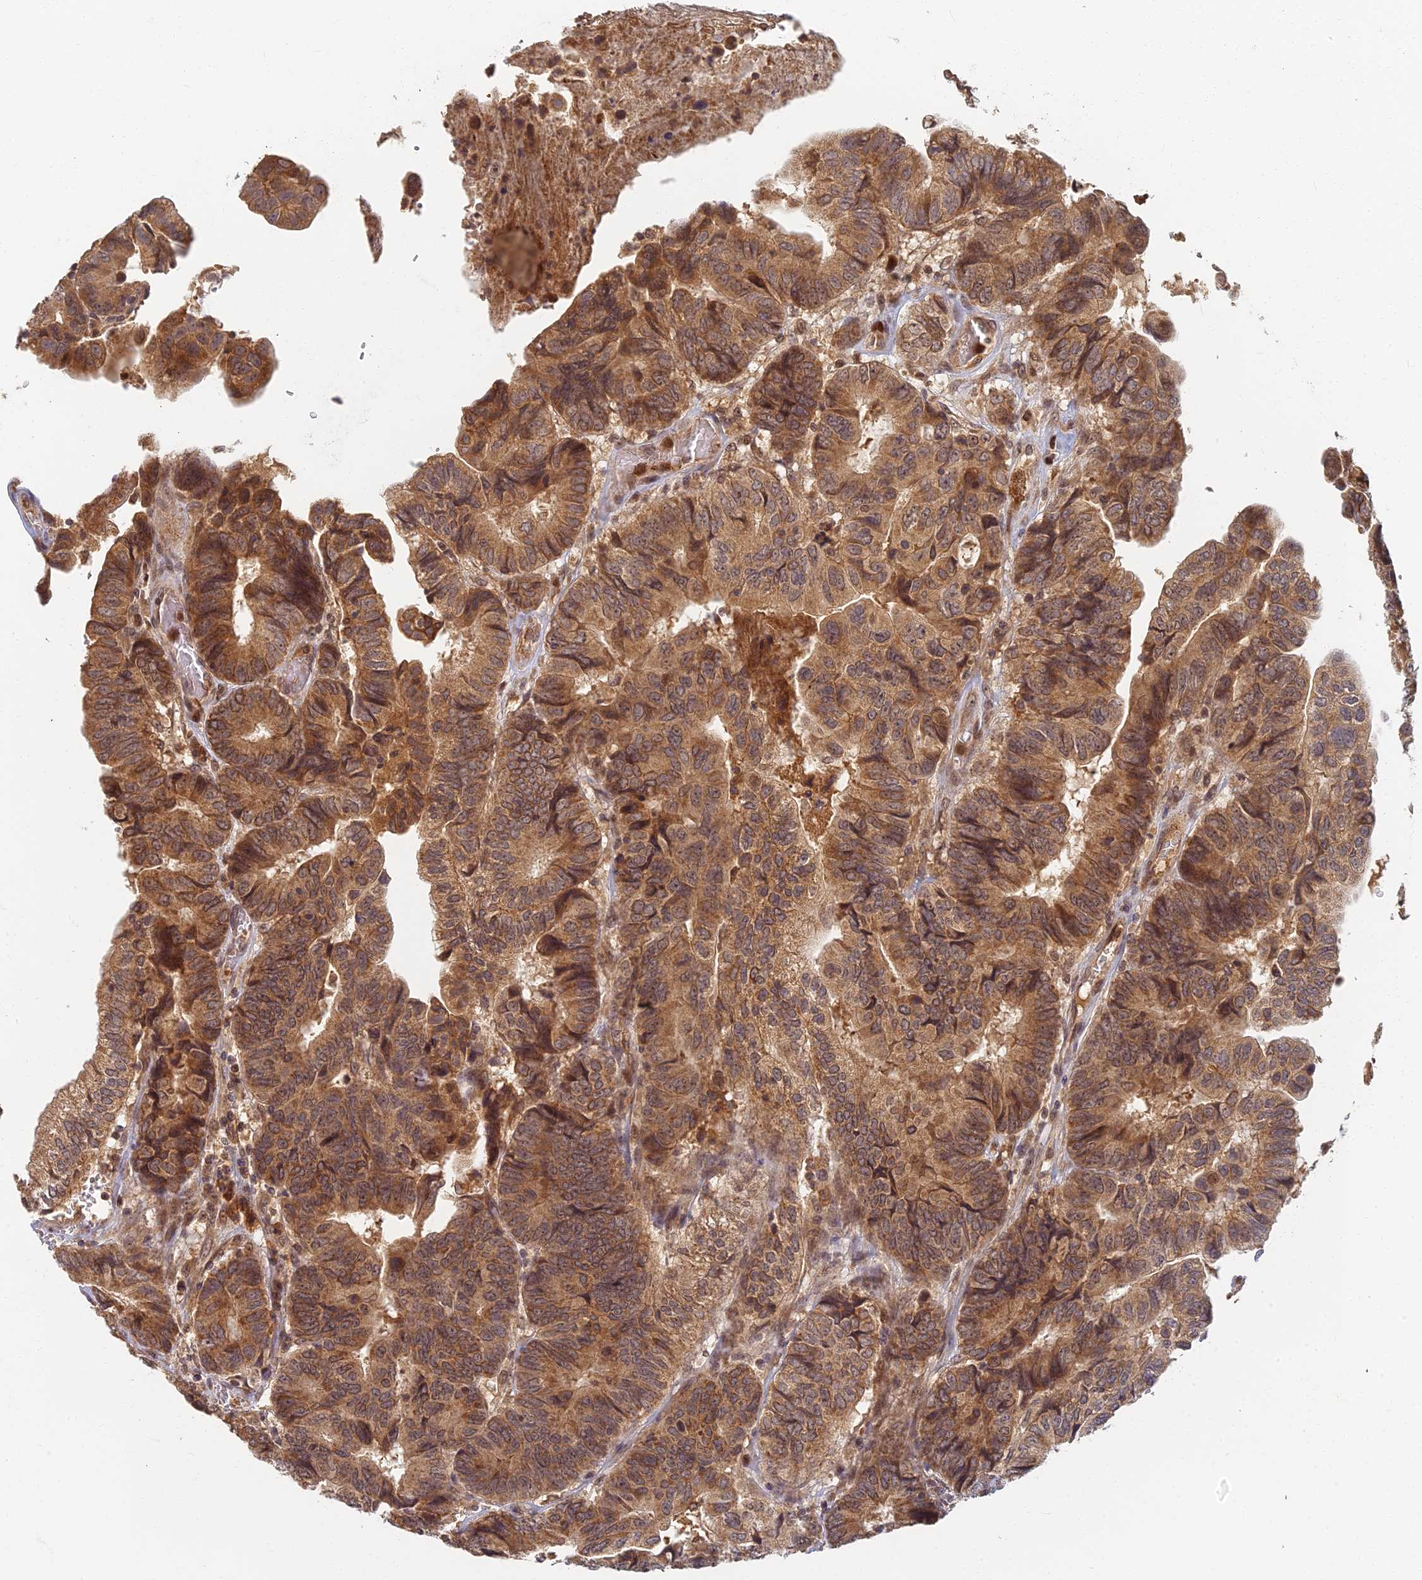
{"staining": {"intensity": "moderate", "quantity": ">75%", "location": "cytoplasmic/membranous"}, "tissue": "colorectal cancer", "cell_type": "Tumor cells", "image_type": "cancer", "snomed": [{"axis": "morphology", "description": "Adenocarcinoma, NOS"}, {"axis": "topography", "description": "Colon"}], "caption": "Human colorectal cancer (adenocarcinoma) stained with a brown dye demonstrates moderate cytoplasmic/membranous positive staining in about >75% of tumor cells.", "gene": "RGL3", "patient": {"sex": "male", "age": 85}}